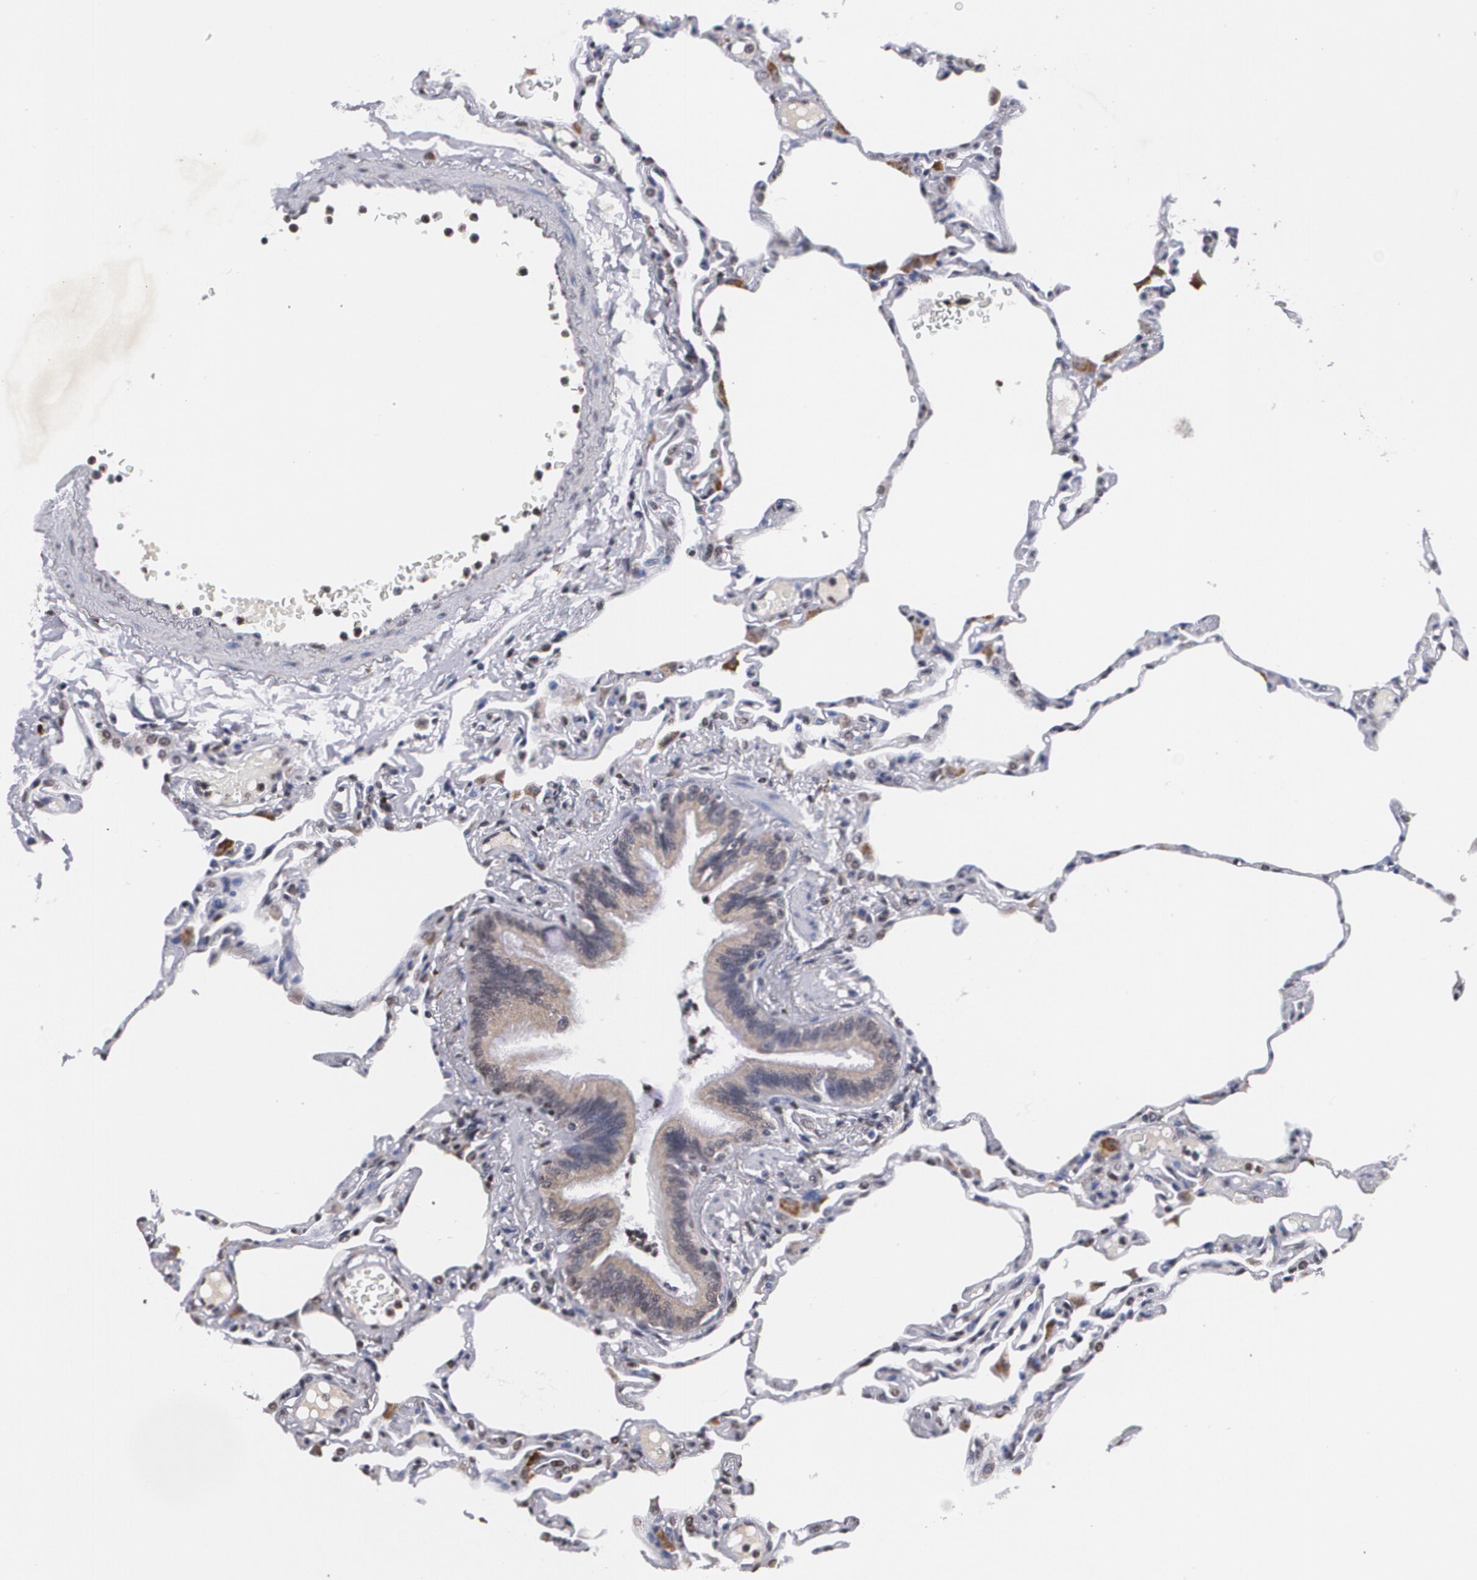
{"staining": {"intensity": "strong", "quantity": ">75%", "location": "nuclear"}, "tissue": "lung", "cell_type": "Alveolar cells", "image_type": "normal", "snomed": [{"axis": "morphology", "description": "Normal tissue, NOS"}, {"axis": "topography", "description": "Lung"}], "caption": "Alveolar cells reveal high levels of strong nuclear staining in approximately >75% of cells in normal human lung.", "gene": "MVP", "patient": {"sex": "female", "age": 49}}